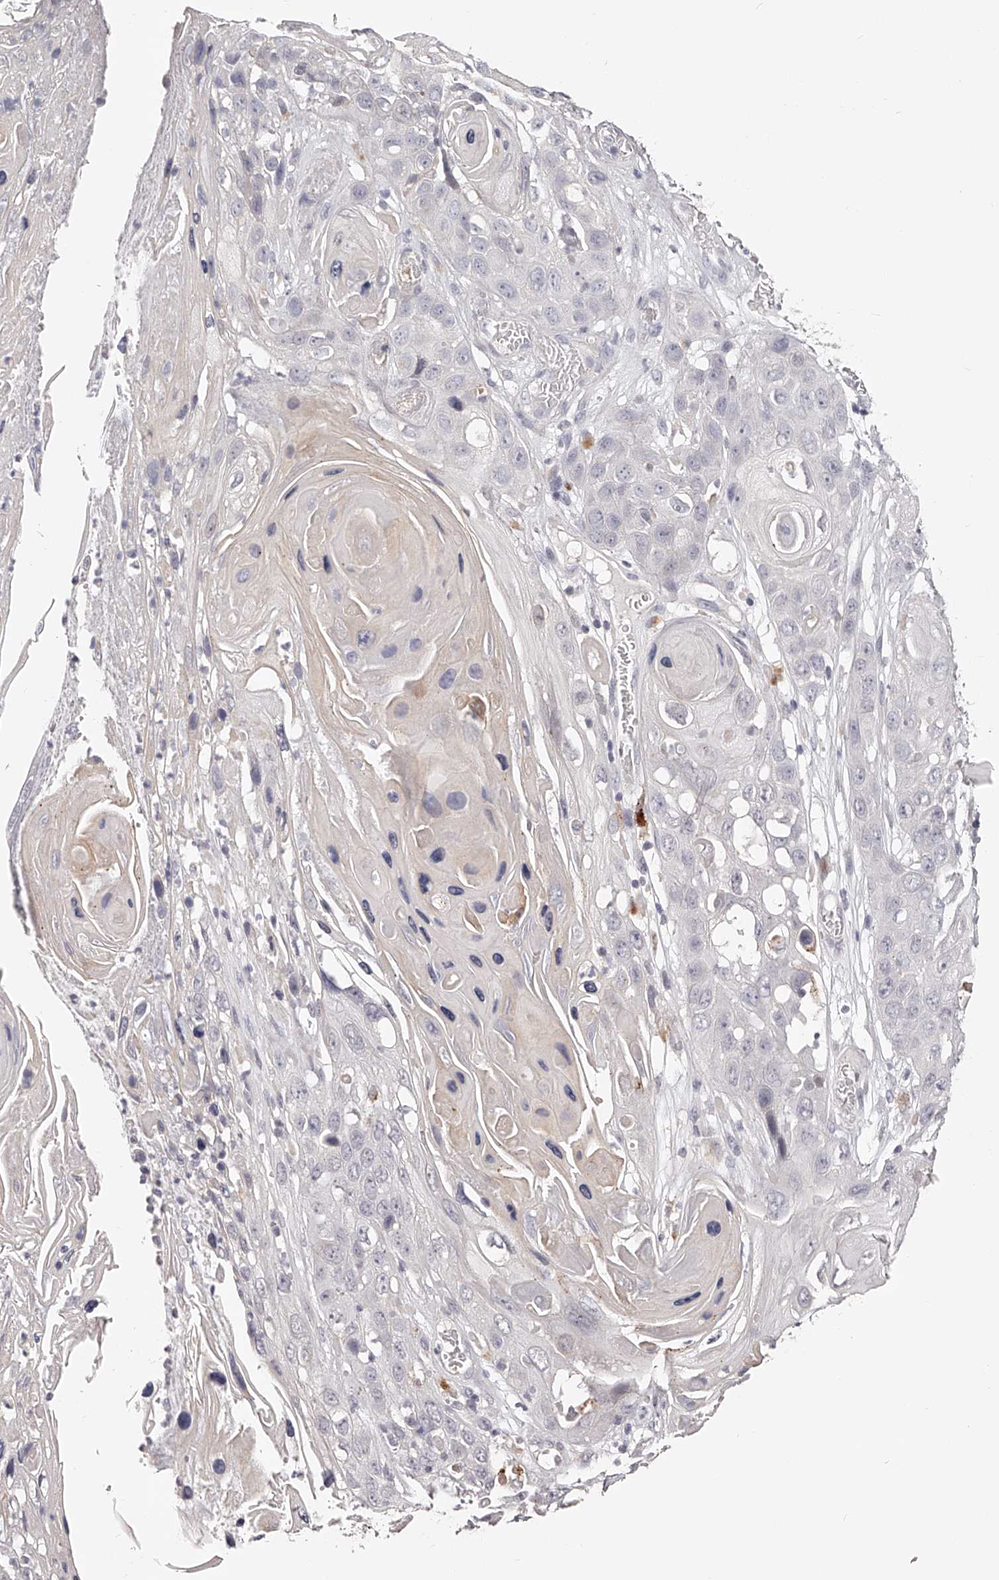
{"staining": {"intensity": "negative", "quantity": "none", "location": "none"}, "tissue": "skin cancer", "cell_type": "Tumor cells", "image_type": "cancer", "snomed": [{"axis": "morphology", "description": "Squamous cell carcinoma, NOS"}, {"axis": "topography", "description": "Skin"}], "caption": "The micrograph exhibits no staining of tumor cells in squamous cell carcinoma (skin).", "gene": "SLC35D3", "patient": {"sex": "male", "age": 55}}